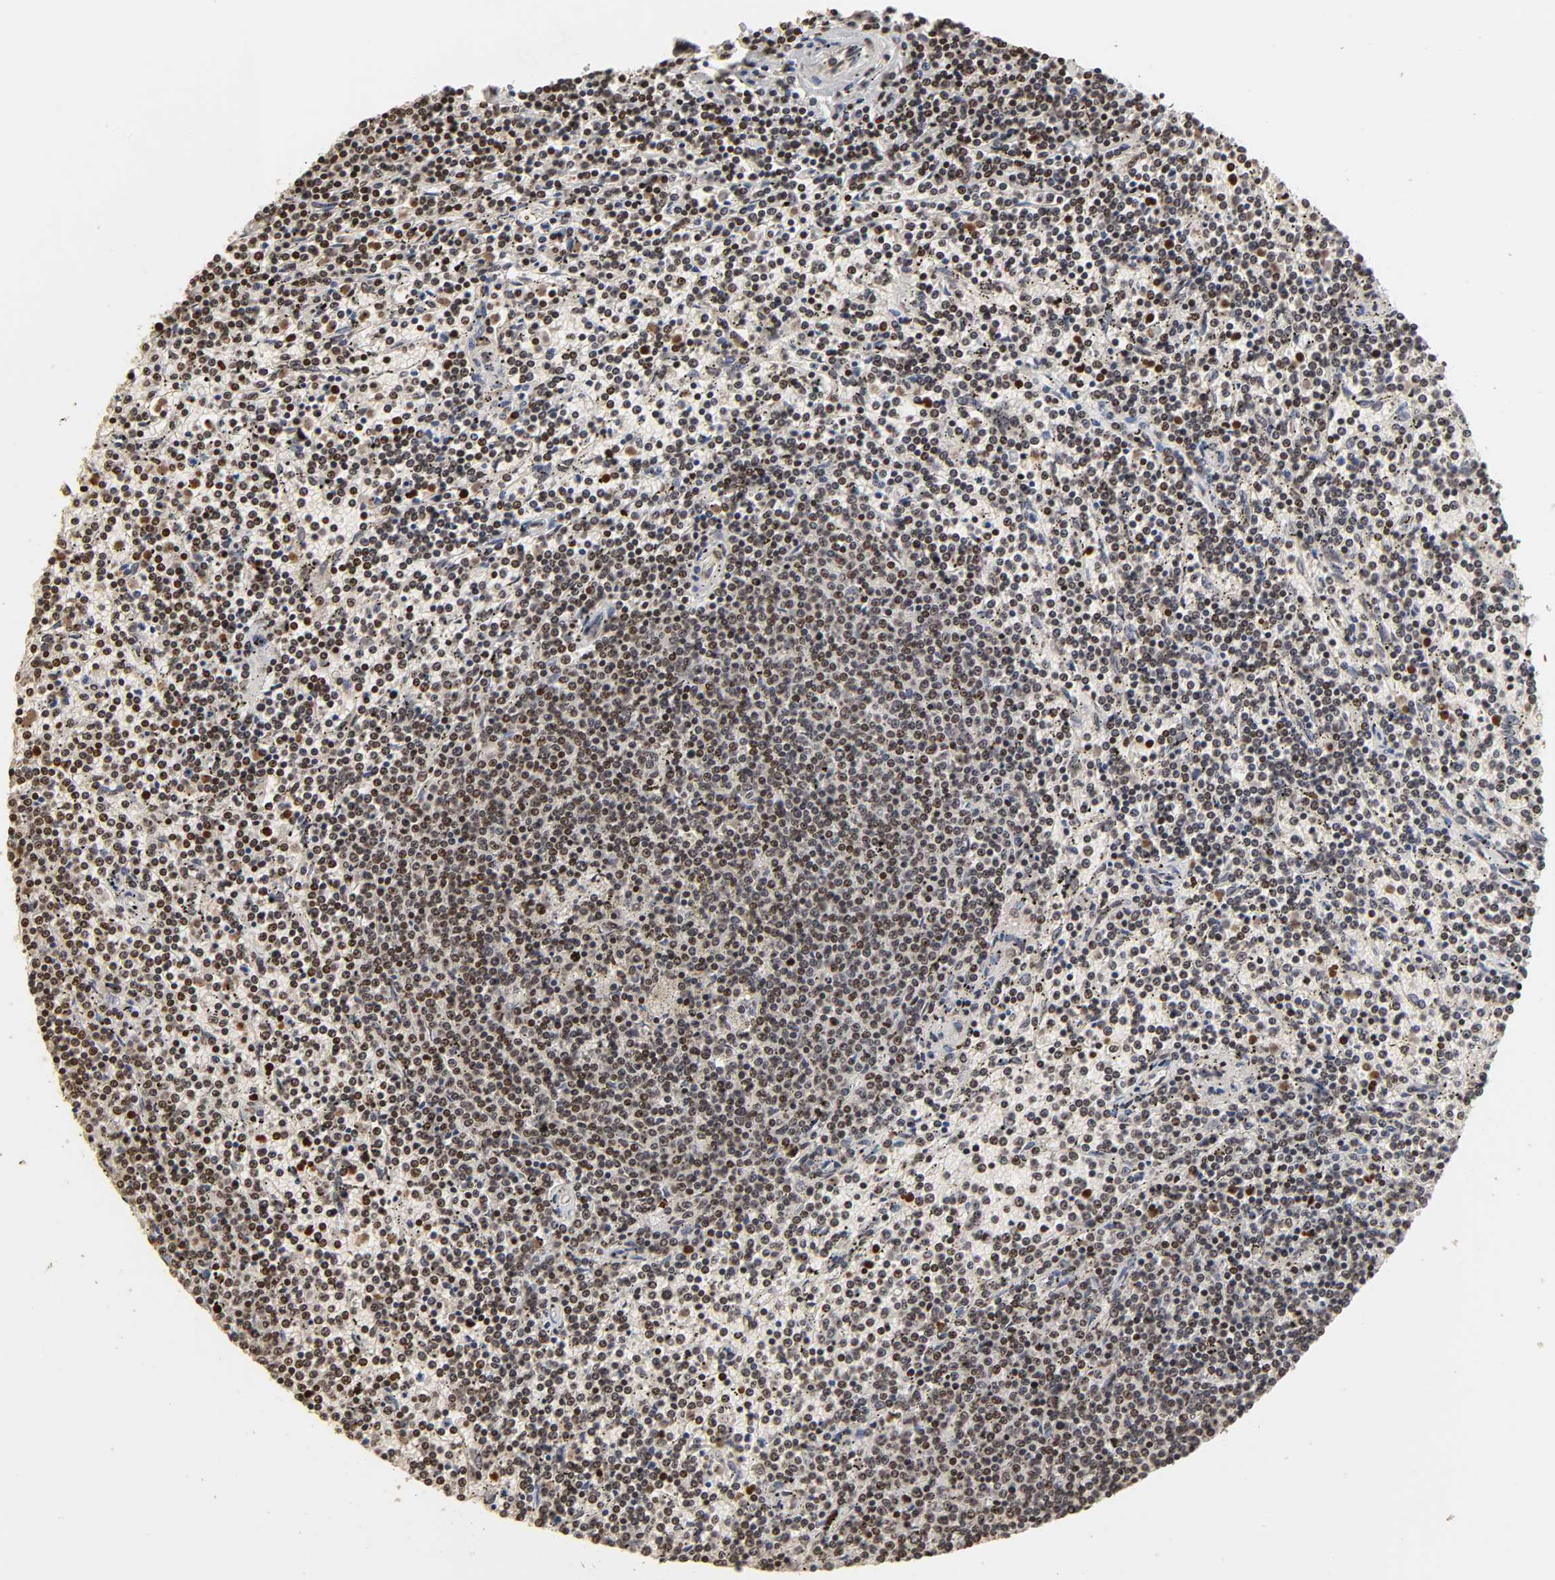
{"staining": {"intensity": "weak", "quantity": ">75%", "location": "nuclear"}, "tissue": "lymphoma", "cell_type": "Tumor cells", "image_type": "cancer", "snomed": [{"axis": "morphology", "description": "Malignant lymphoma, non-Hodgkin's type, Low grade"}, {"axis": "topography", "description": "Spleen"}], "caption": "Immunohistochemistry of human lymphoma reveals low levels of weak nuclear expression in approximately >75% of tumor cells. Ihc stains the protein of interest in brown and the nuclei are stained blue.", "gene": "ZNF473", "patient": {"sex": "female", "age": 50}}